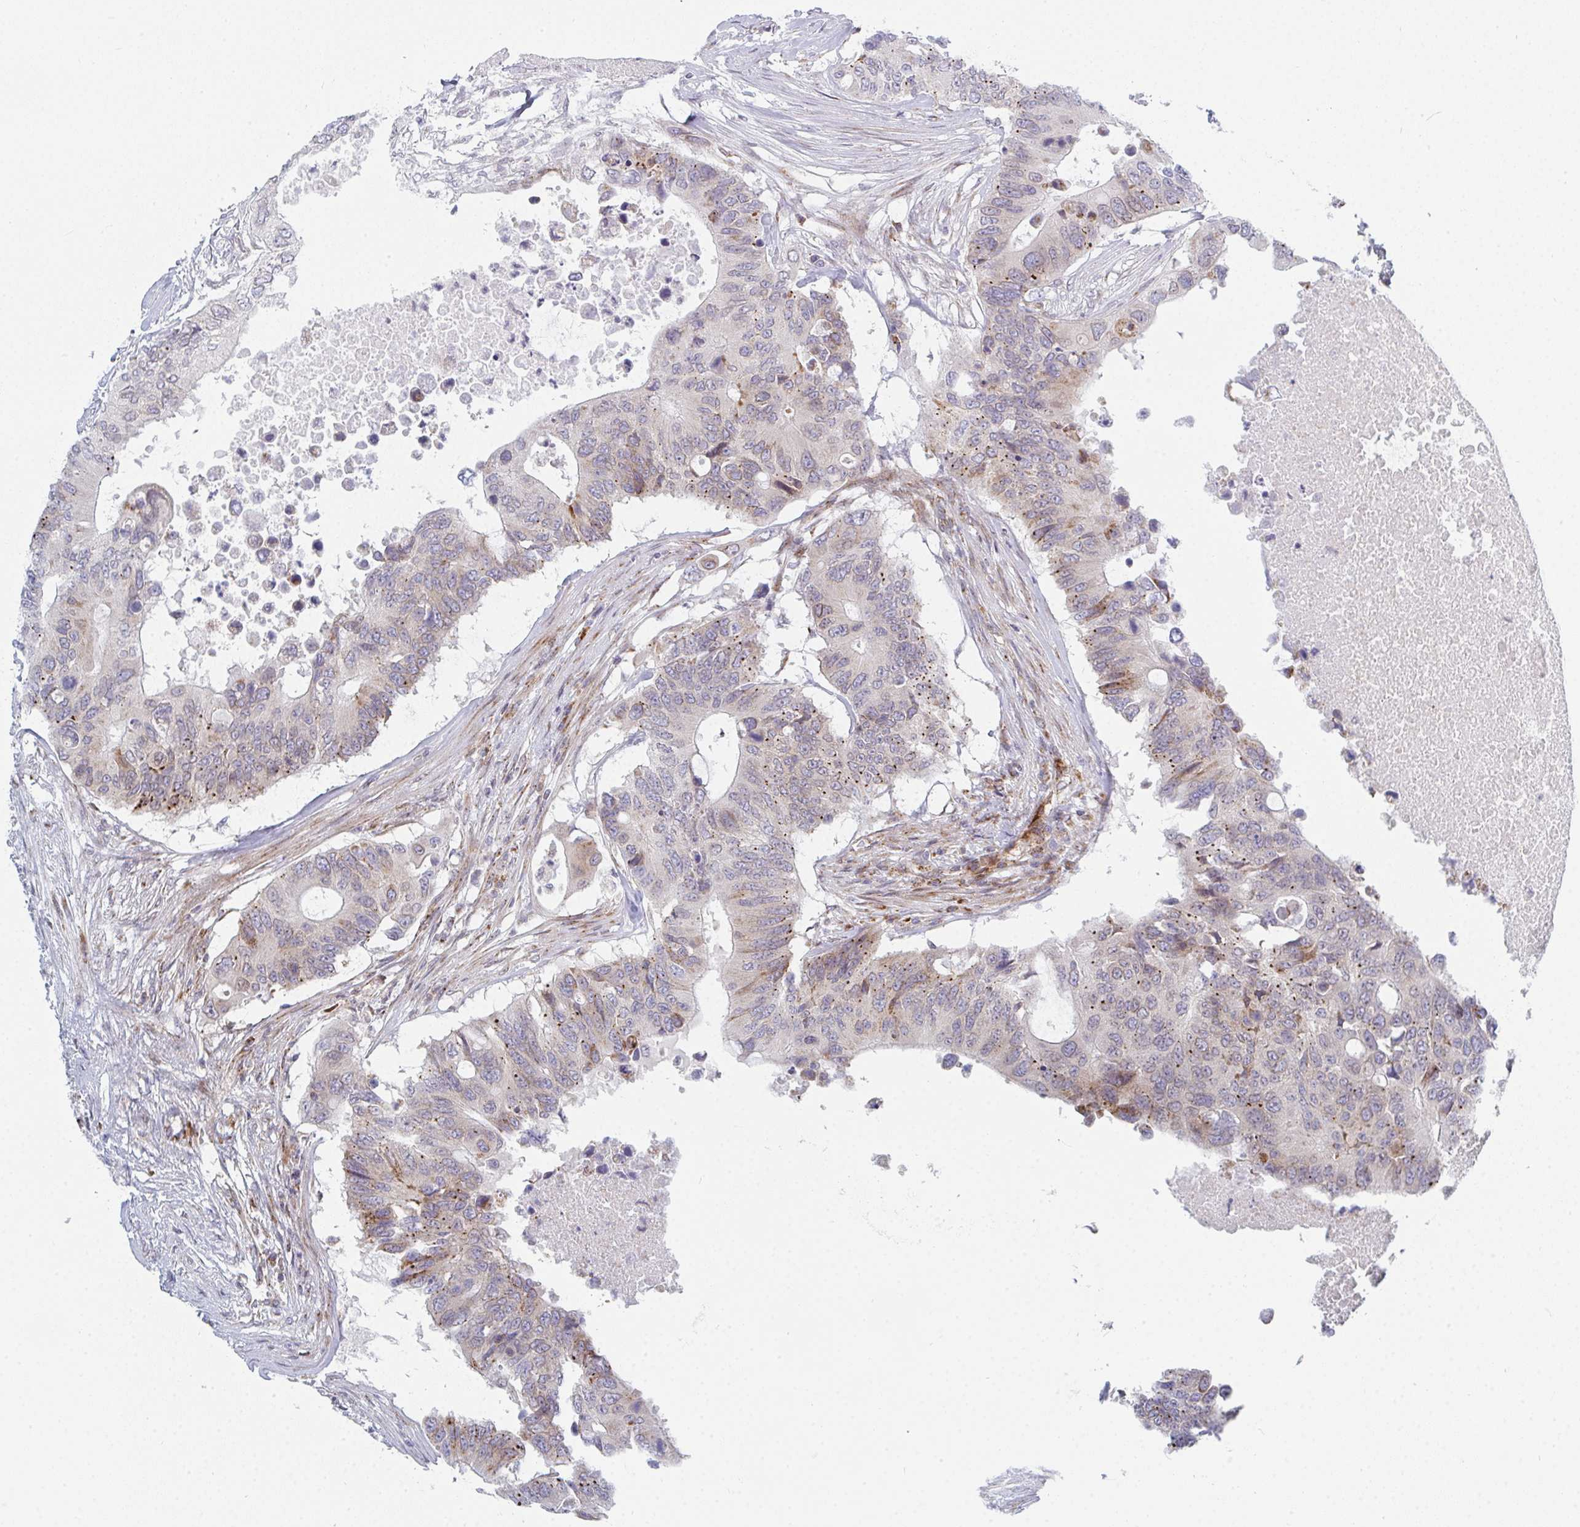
{"staining": {"intensity": "weak", "quantity": "<25%", "location": "cytoplasmic/membranous"}, "tissue": "colorectal cancer", "cell_type": "Tumor cells", "image_type": "cancer", "snomed": [{"axis": "morphology", "description": "Adenocarcinoma, NOS"}, {"axis": "topography", "description": "Colon"}], "caption": "IHC histopathology image of neoplastic tissue: colorectal cancer stained with DAB (3,3'-diaminobenzidine) displays no significant protein staining in tumor cells.", "gene": "PRKCH", "patient": {"sex": "male", "age": 71}}